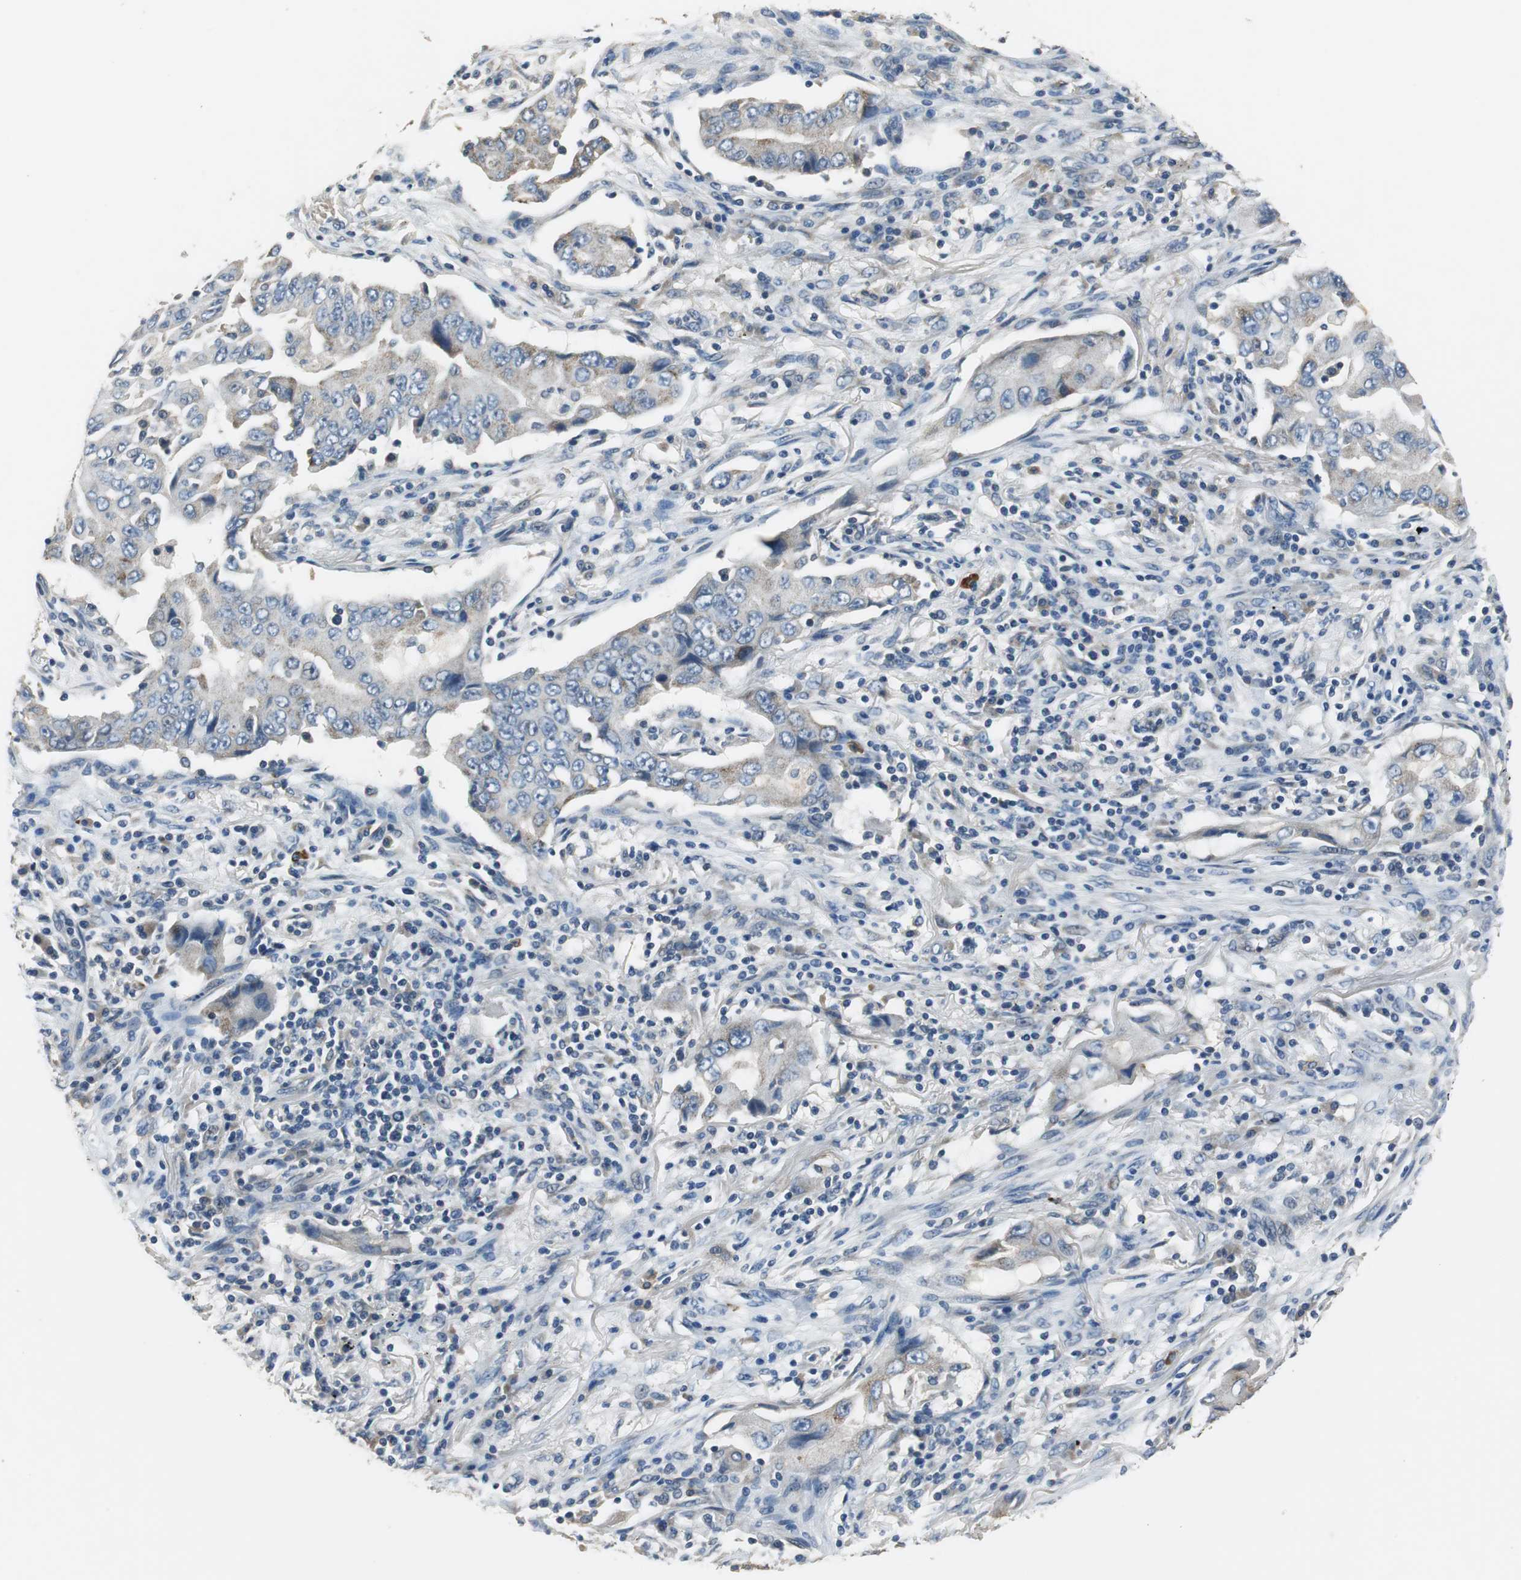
{"staining": {"intensity": "weak", "quantity": "25%-75%", "location": "cytoplasmic/membranous"}, "tissue": "lung cancer", "cell_type": "Tumor cells", "image_type": "cancer", "snomed": [{"axis": "morphology", "description": "Adenocarcinoma, NOS"}, {"axis": "topography", "description": "Lung"}], "caption": "This is a photomicrograph of IHC staining of lung cancer, which shows weak staining in the cytoplasmic/membranous of tumor cells.", "gene": "MTIF2", "patient": {"sex": "female", "age": 65}}